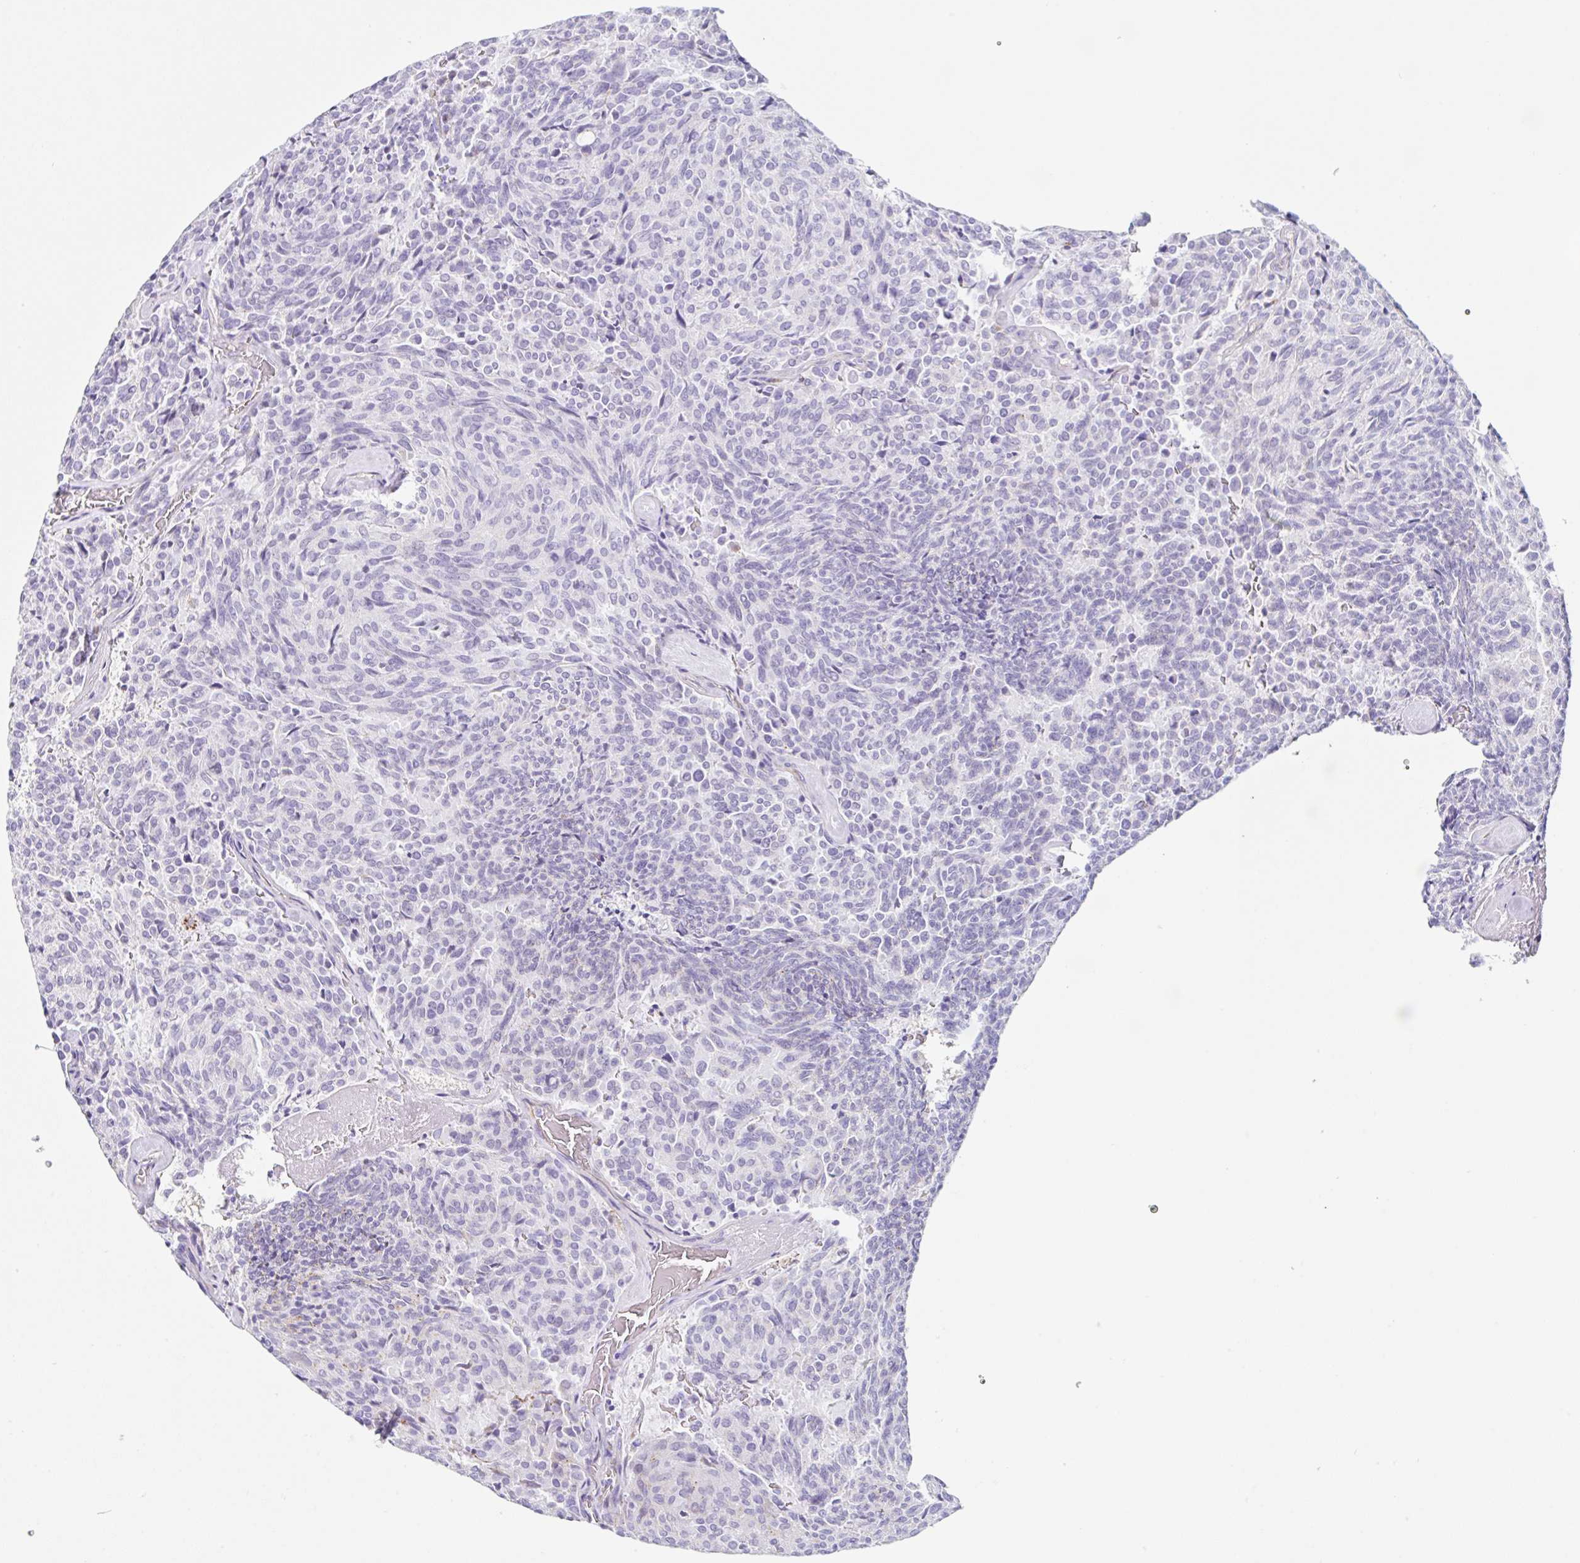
{"staining": {"intensity": "negative", "quantity": "none", "location": "none"}, "tissue": "carcinoid", "cell_type": "Tumor cells", "image_type": "cancer", "snomed": [{"axis": "morphology", "description": "Carcinoid, malignant, NOS"}, {"axis": "topography", "description": "Pancreas"}], "caption": "Immunohistochemical staining of human carcinoid demonstrates no significant staining in tumor cells. Nuclei are stained in blue.", "gene": "DKK4", "patient": {"sex": "female", "age": 54}}